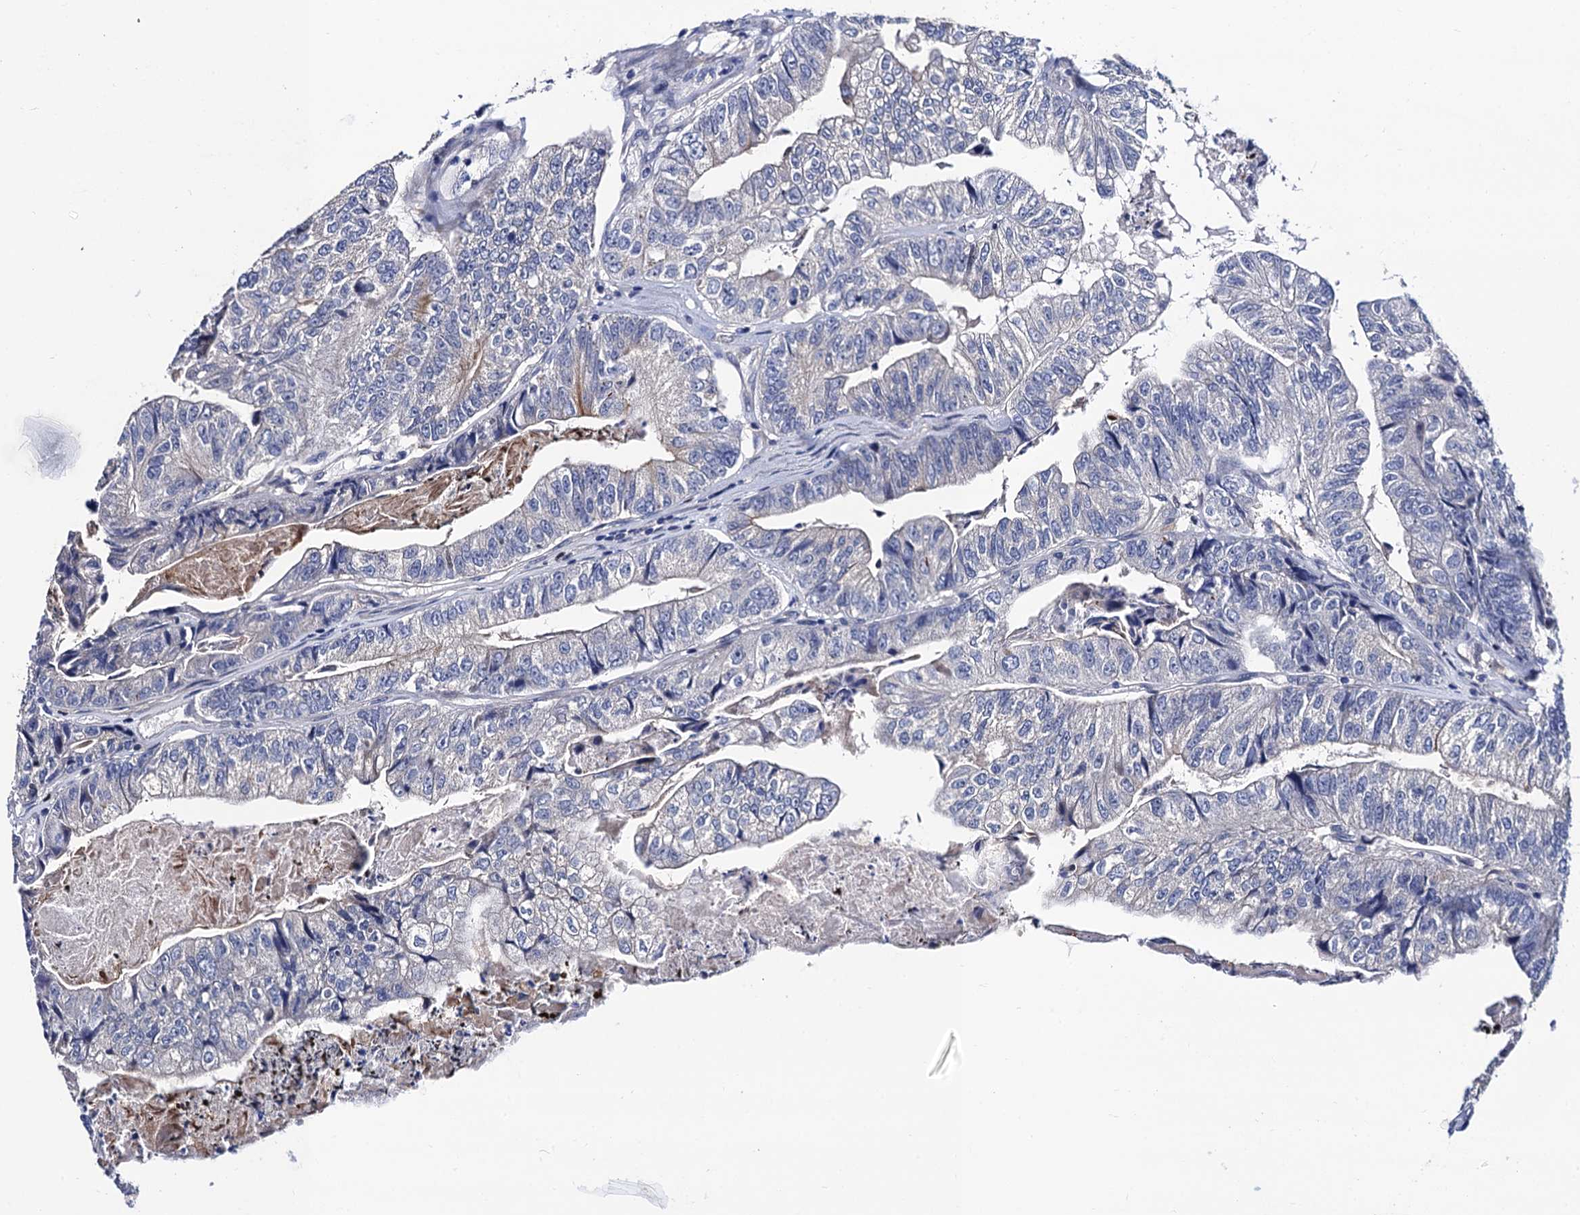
{"staining": {"intensity": "negative", "quantity": "none", "location": "none"}, "tissue": "colorectal cancer", "cell_type": "Tumor cells", "image_type": "cancer", "snomed": [{"axis": "morphology", "description": "Adenocarcinoma, NOS"}, {"axis": "topography", "description": "Colon"}], "caption": "The histopathology image exhibits no staining of tumor cells in adenocarcinoma (colorectal).", "gene": "ZDHHC18", "patient": {"sex": "female", "age": 67}}